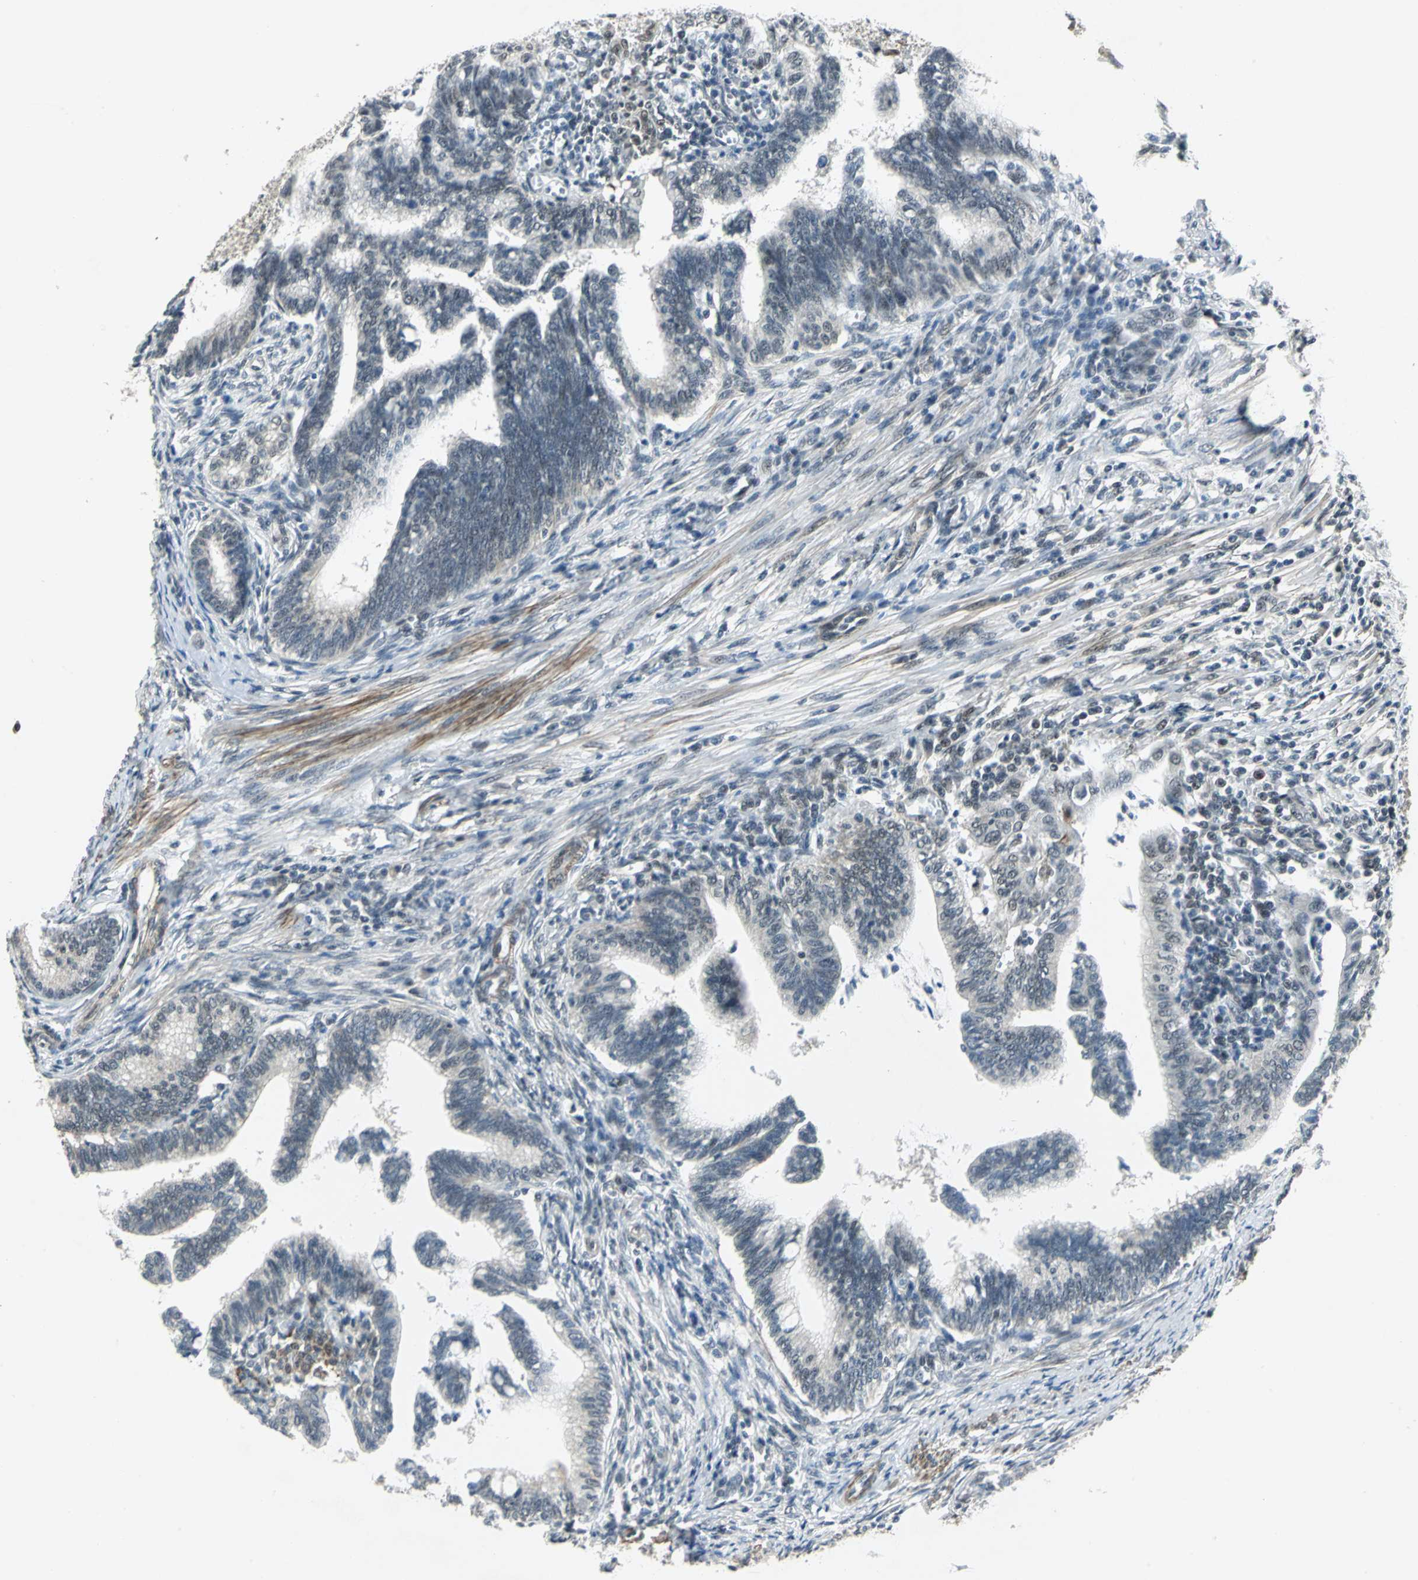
{"staining": {"intensity": "weak", "quantity": "<25%", "location": "cytoplasmic/membranous"}, "tissue": "cervical cancer", "cell_type": "Tumor cells", "image_type": "cancer", "snomed": [{"axis": "morphology", "description": "Adenocarcinoma, NOS"}, {"axis": "topography", "description": "Cervix"}], "caption": "Human cervical adenocarcinoma stained for a protein using immunohistochemistry (IHC) reveals no positivity in tumor cells.", "gene": "MTA1", "patient": {"sex": "female", "age": 36}}